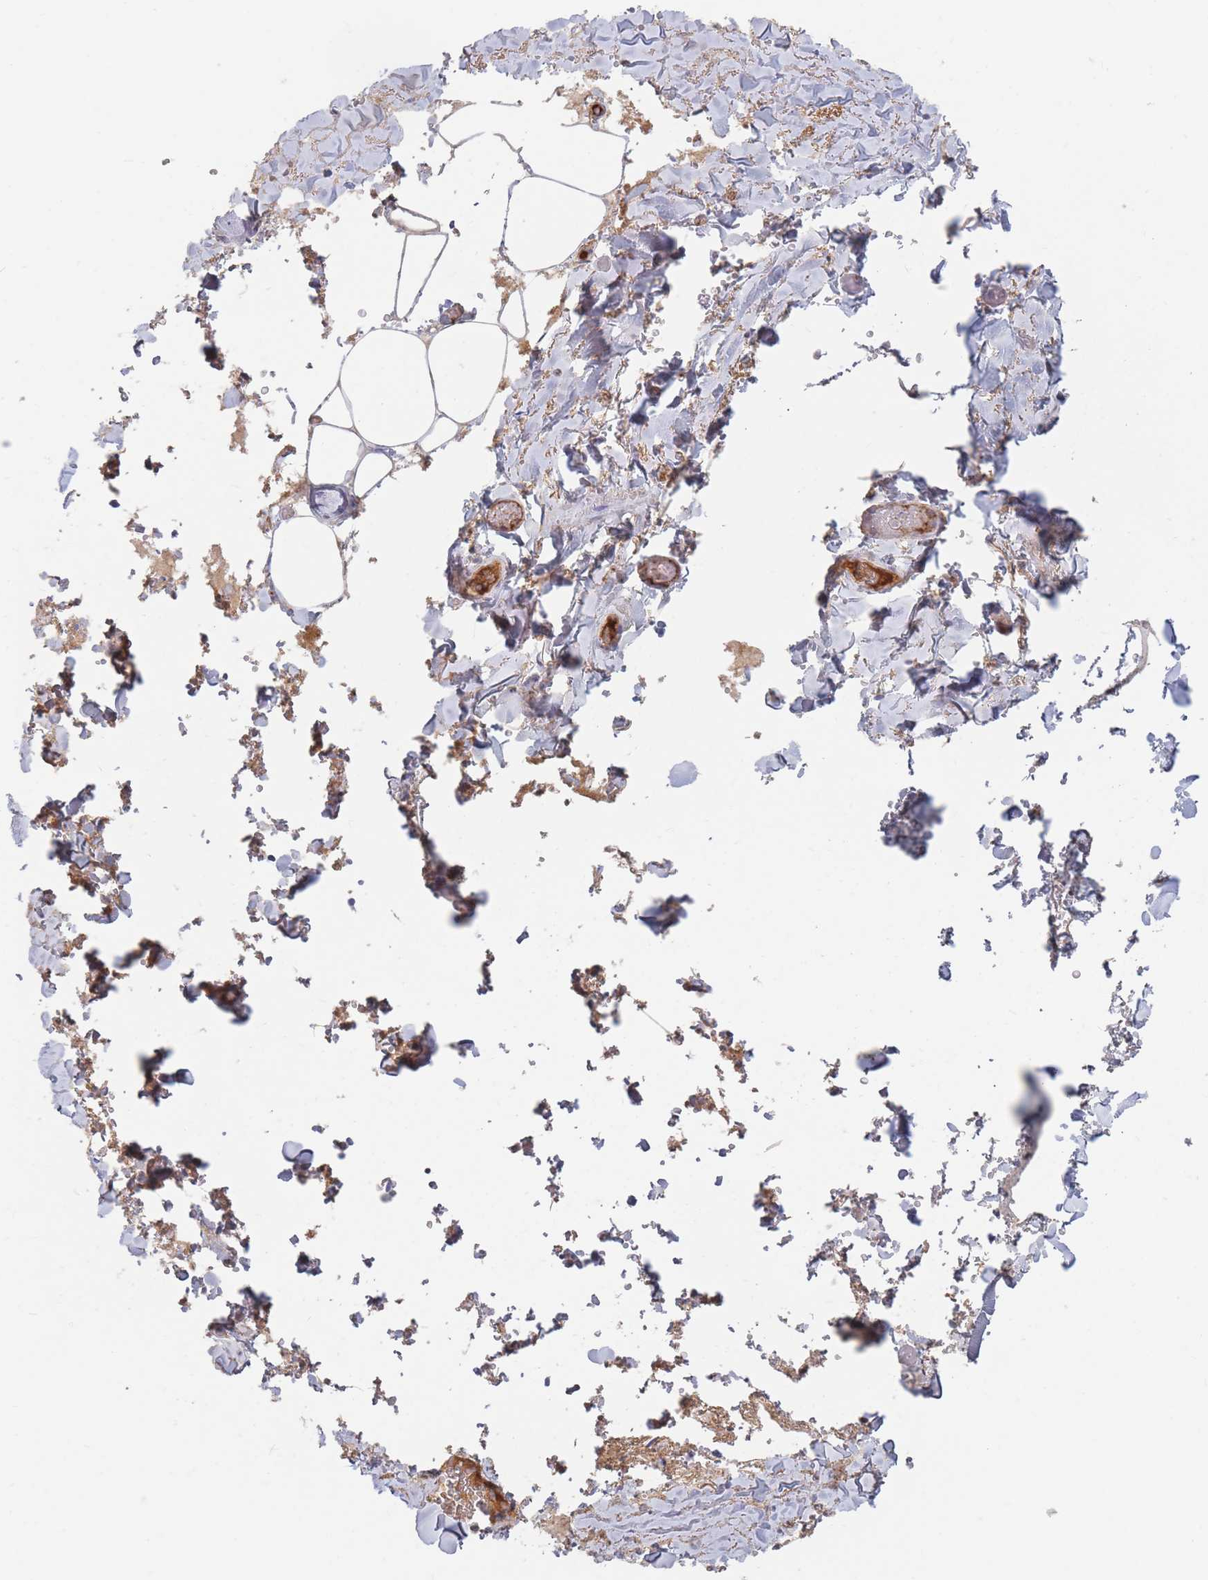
{"staining": {"intensity": "negative", "quantity": "none", "location": "none"}, "tissue": "adipose tissue", "cell_type": "Adipocytes", "image_type": "normal", "snomed": [{"axis": "morphology", "description": "Normal tissue, NOS"}, {"axis": "topography", "description": "Rectum"}, {"axis": "topography", "description": "Peripheral nerve tissue"}], "caption": "Adipose tissue stained for a protein using immunohistochemistry demonstrates no staining adipocytes.", "gene": "PRG4", "patient": {"sex": "female", "age": 69}}